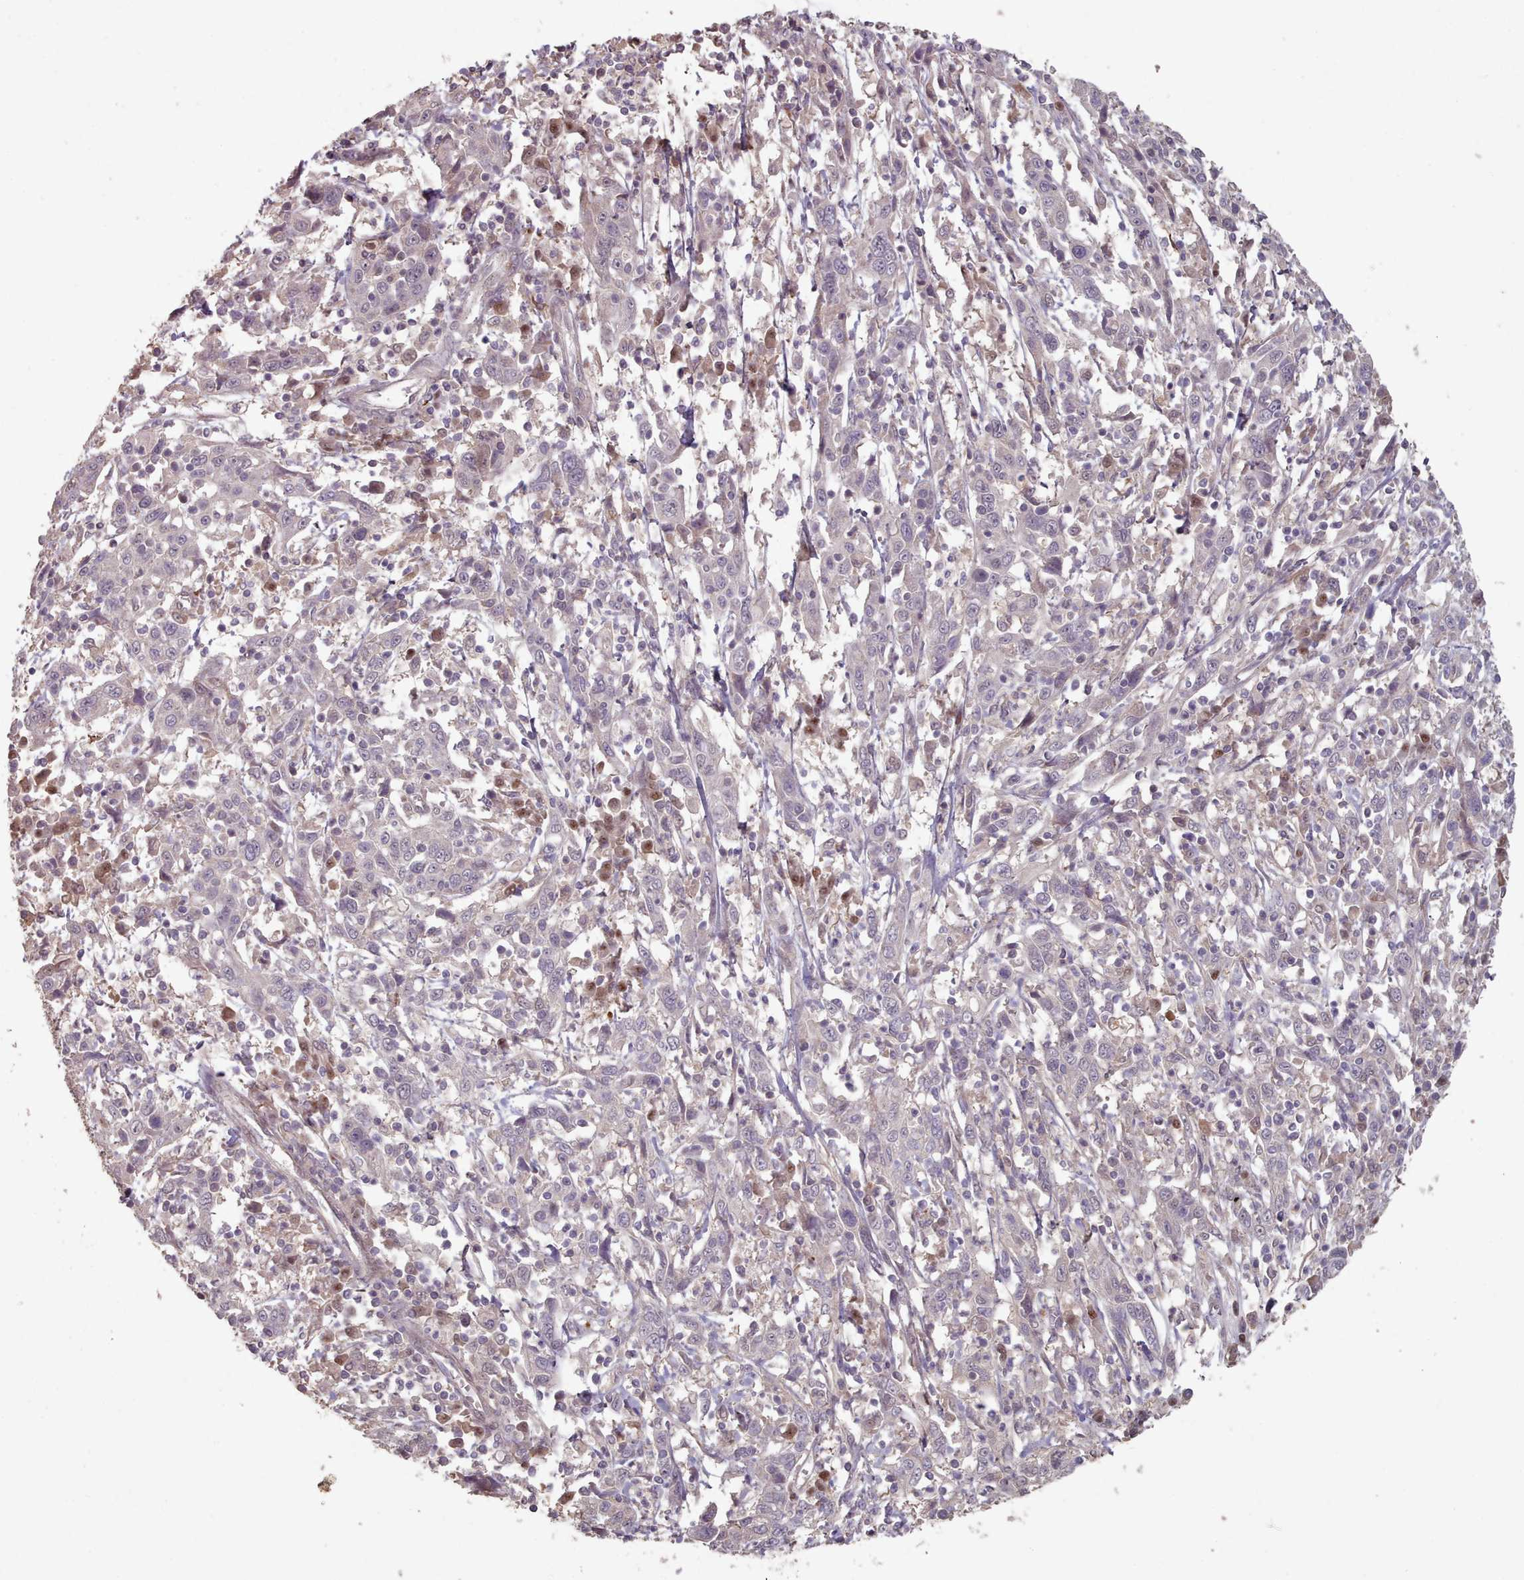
{"staining": {"intensity": "negative", "quantity": "none", "location": "none"}, "tissue": "cervical cancer", "cell_type": "Tumor cells", "image_type": "cancer", "snomed": [{"axis": "morphology", "description": "Squamous cell carcinoma, NOS"}, {"axis": "topography", "description": "Cervix"}], "caption": "The histopathology image exhibits no significant staining in tumor cells of cervical squamous cell carcinoma.", "gene": "ERCC6L", "patient": {"sex": "female", "age": 46}}